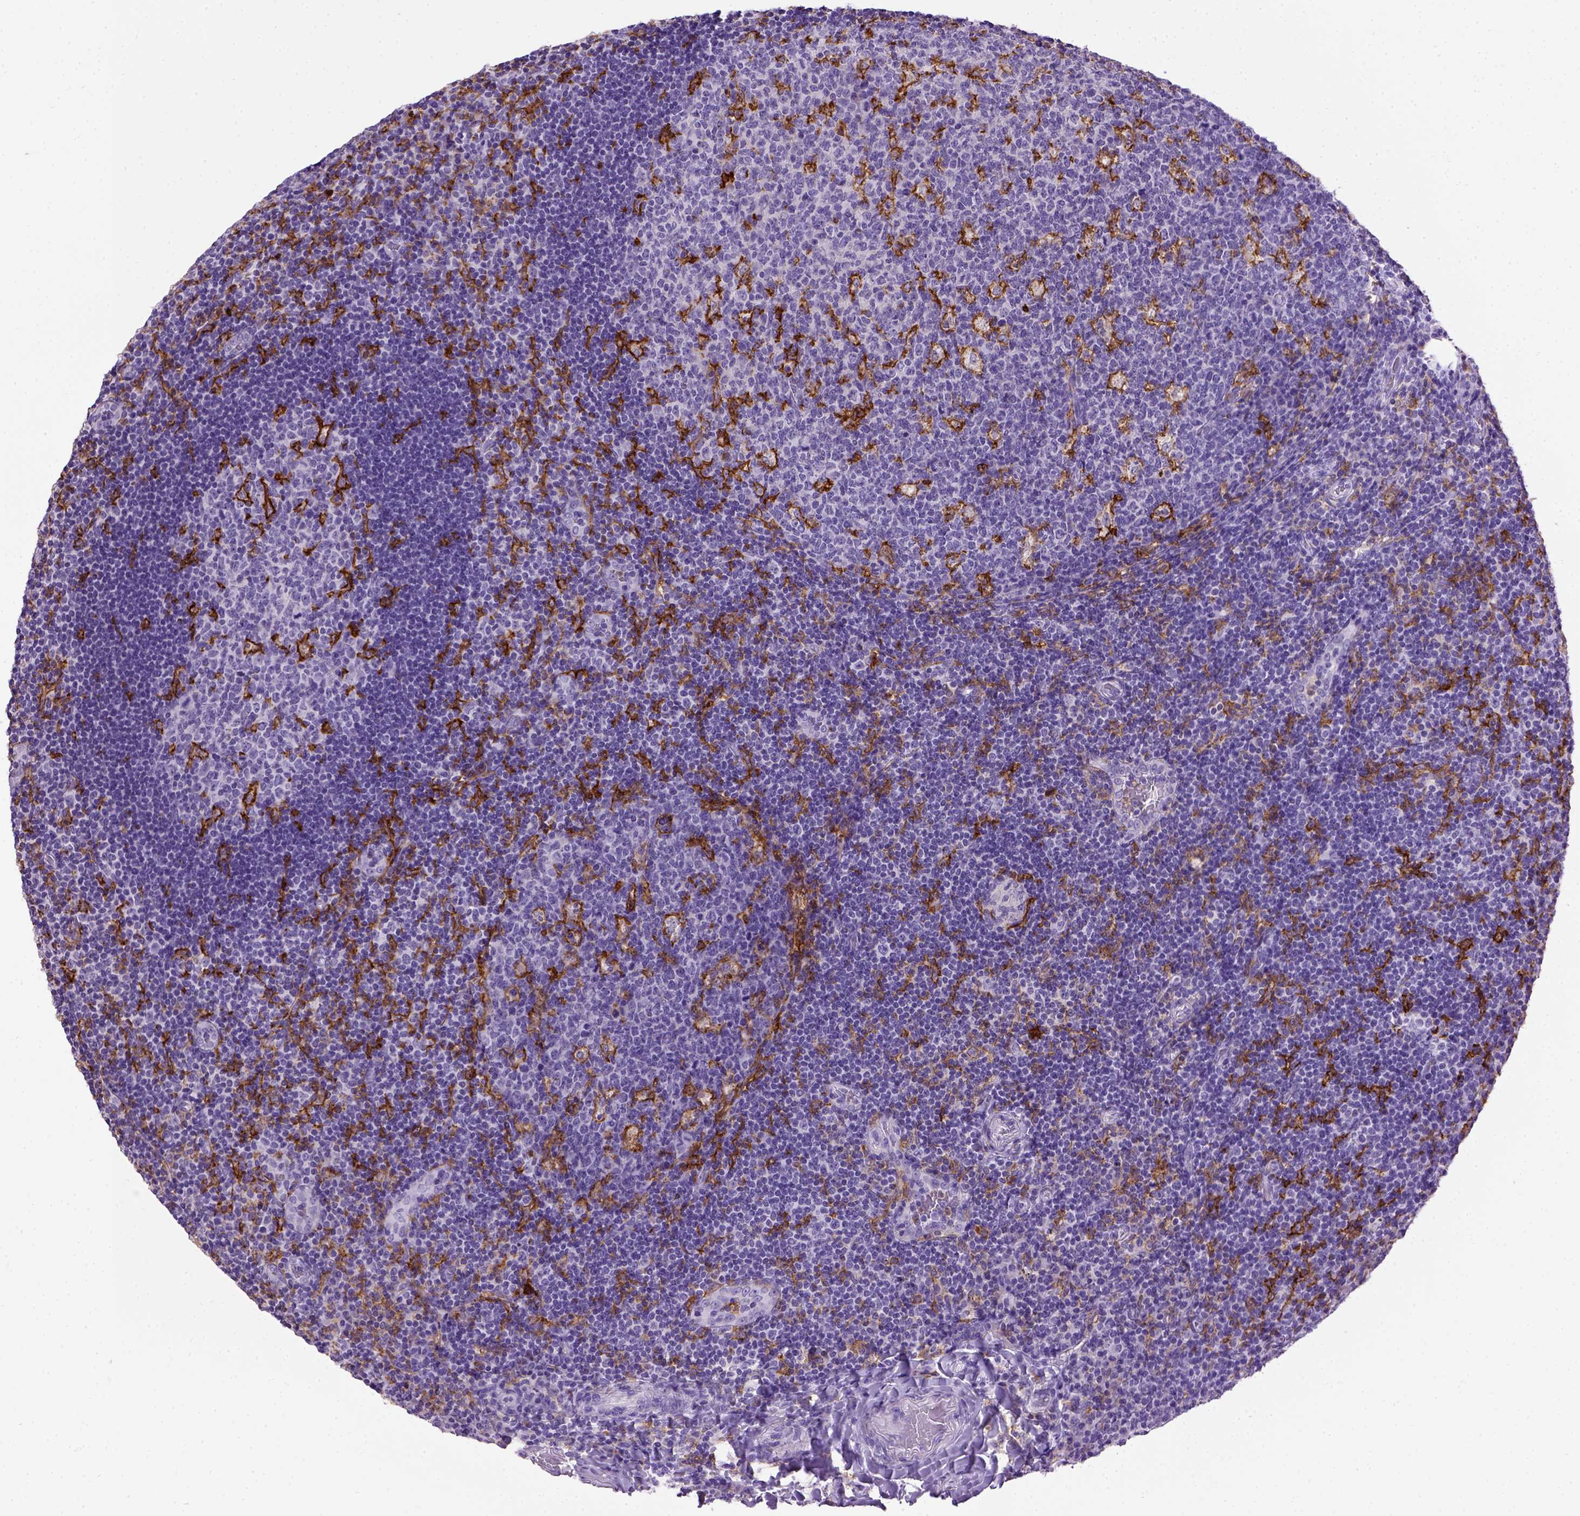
{"staining": {"intensity": "strong", "quantity": "<25%", "location": "cytoplasmic/membranous"}, "tissue": "tonsil", "cell_type": "Germinal center cells", "image_type": "normal", "snomed": [{"axis": "morphology", "description": "Normal tissue, NOS"}, {"axis": "topography", "description": "Tonsil"}], "caption": "Germinal center cells reveal medium levels of strong cytoplasmic/membranous expression in about <25% of cells in unremarkable human tonsil. The protein is shown in brown color, while the nuclei are stained blue.", "gene": "ITGAX", "patient": {"sex": "male", "age": 17}}